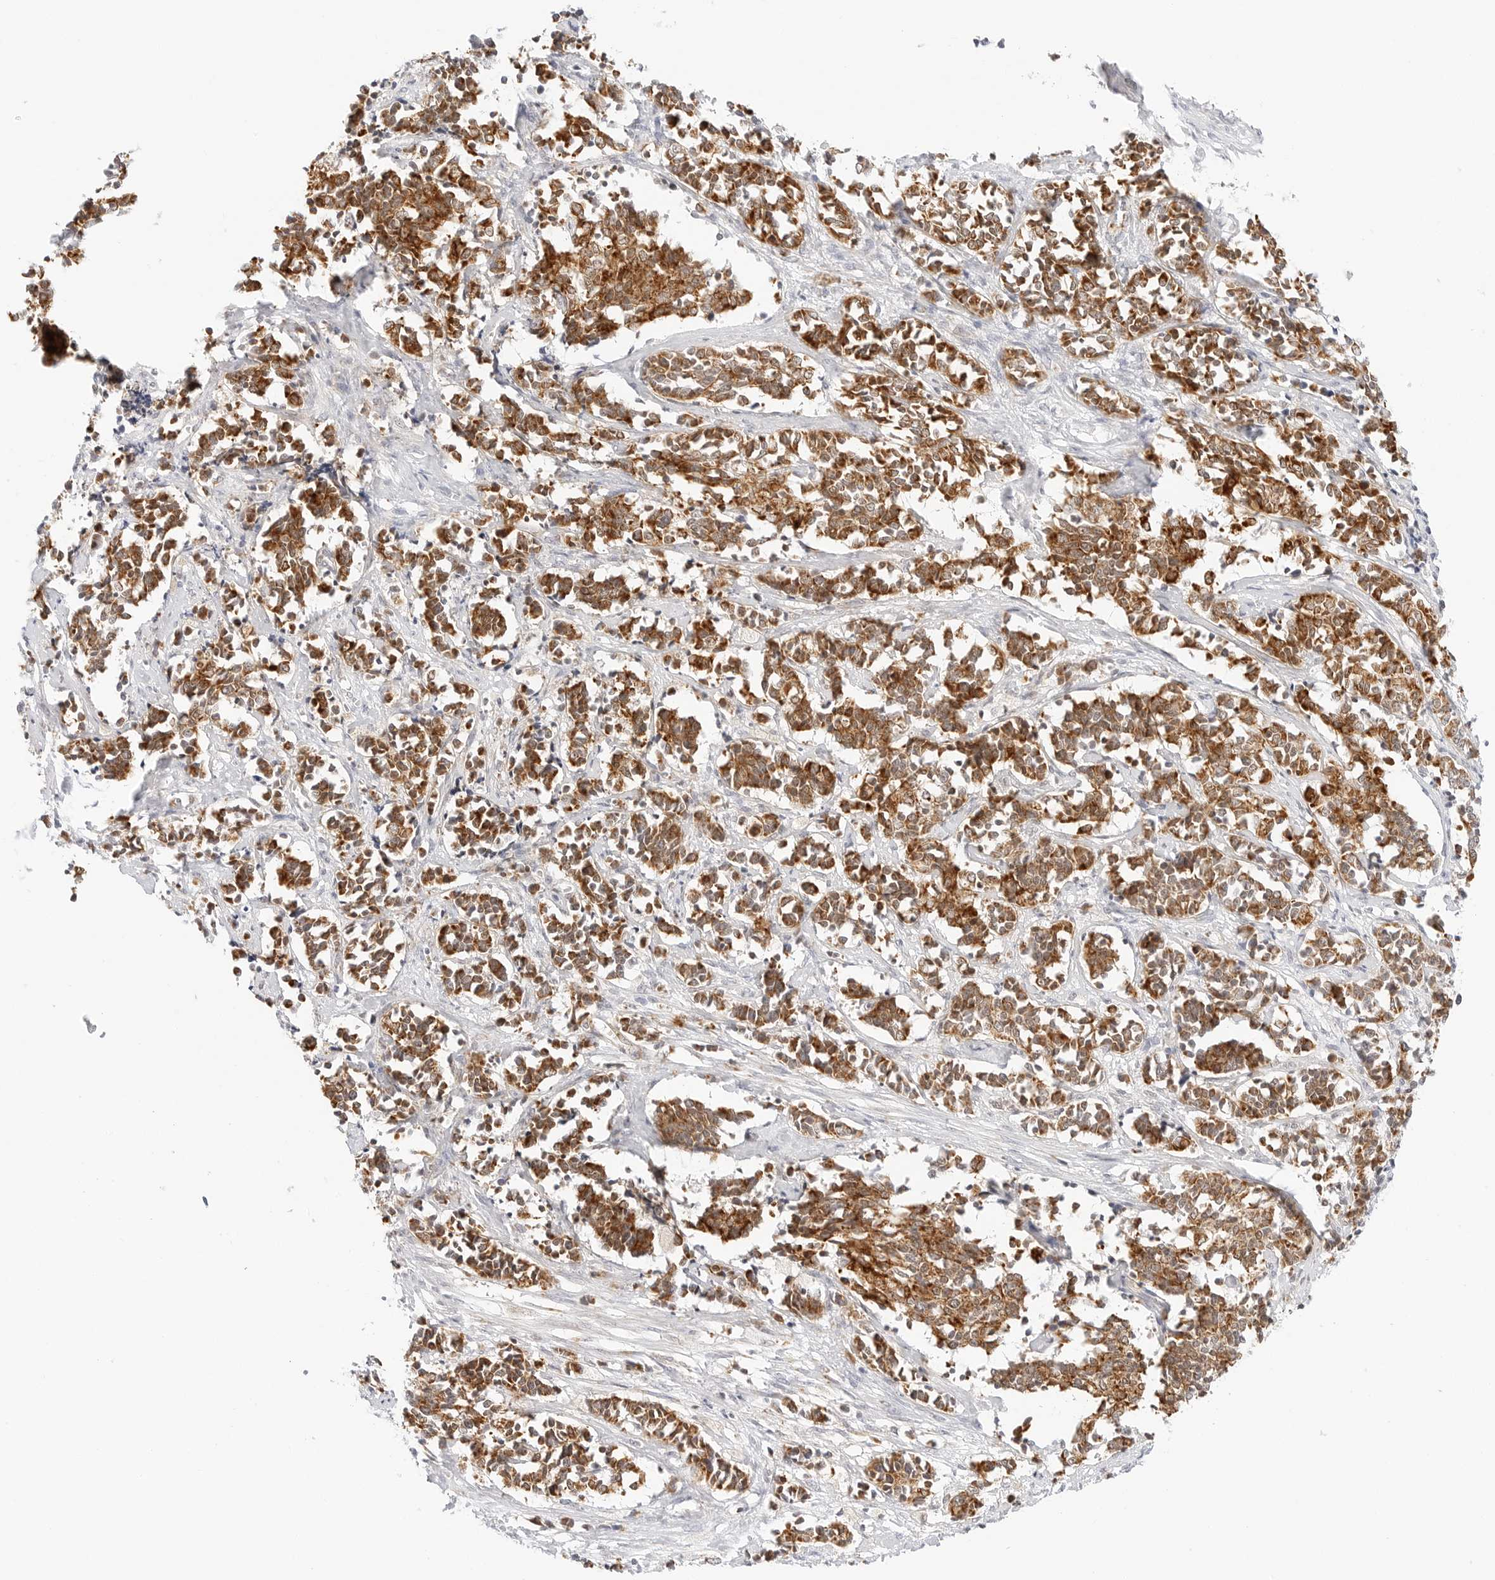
{"staining": {"intensity": "strong", "quantity": ">75%", "location": "cytoplasmic/membranous"}, "tissue": "cervical cancer", "cell_type": "Tumor cells", "image_type": "cancer", "snomed": [{"axis": "morphology", "description": "Normal tissue, NOS"}, {"axis": "morphology", "description": "Squamous cell carcinoma, NOS"}, {"axis": "topography", "description": "Cervix"}], "caption": "An IHC histopathology image of neoplastic tissue is shown. Protein staining in brown labels strong cytoplasmic/membranous positivity in cervical cancer (squamous cell carcinoma) within tumor cells.", "gene": "FH", "patient": {"sex": "female", "age": 35}}